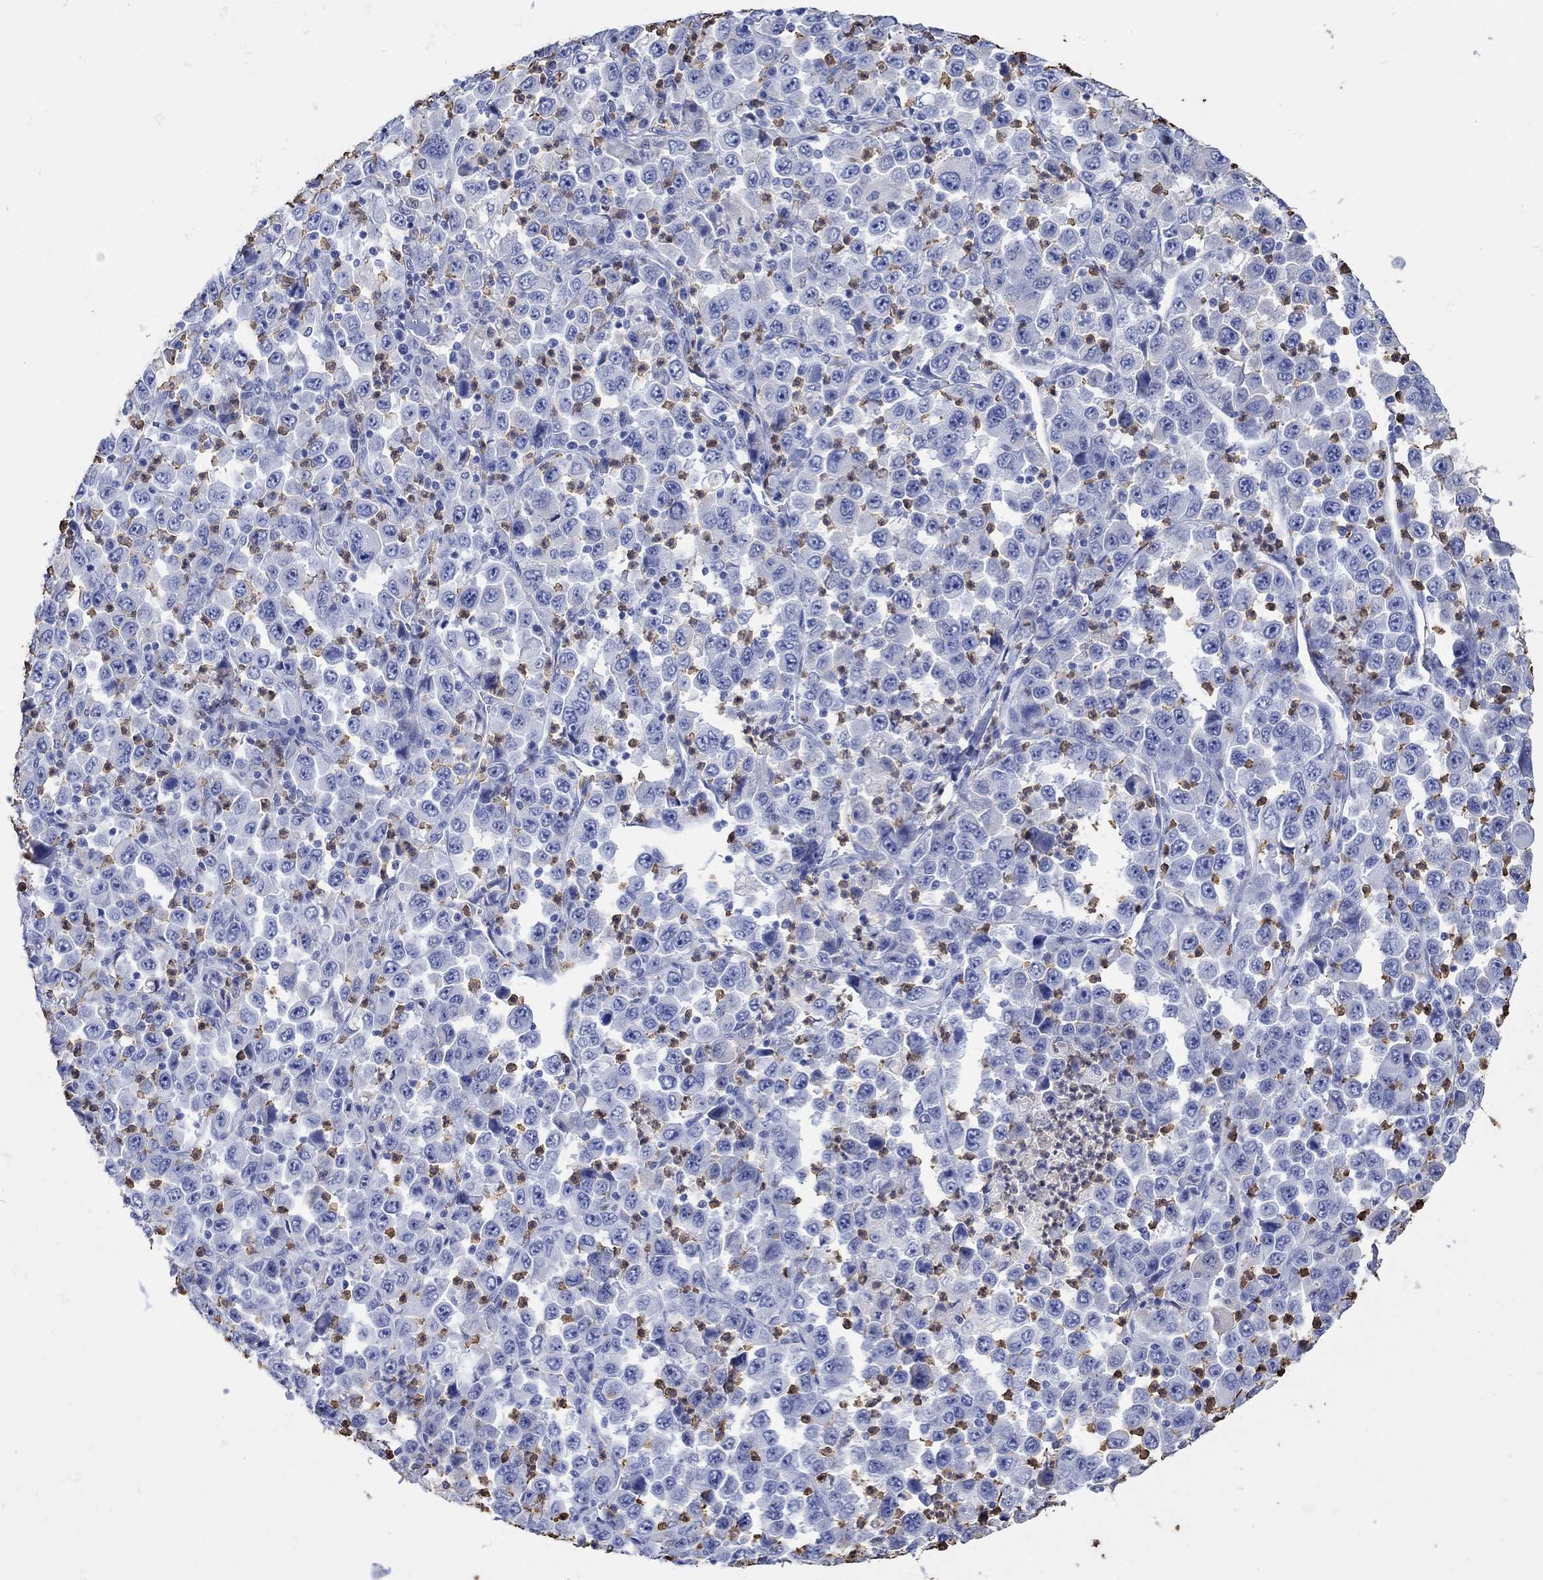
{"staining": {"intensity": "negative", "quantity": "none", "location": "none"}, "tissue": "stomach cancer", "cell_type": "Tumor cells", "image_type": "cancer", "snomed": [{"axis": "morphology", "description": "Normal tissue, NOS"}, {"axis": "morphology", "description": "Adenocarcinoma, NOS"}, {"axis": "topography", "description": "Stomach, upper"}, {"axis": "topography", "description": "Stomach"}], "caption": "Immunohistochemistry (IHC) photomicrograph of human stomach cancer stained for a protein (brown), which shows no expression in tumor cells. Nuclei are stained in blue.", "gene": "LINGO3", "patient": {"sex": "male", "age": 59}}